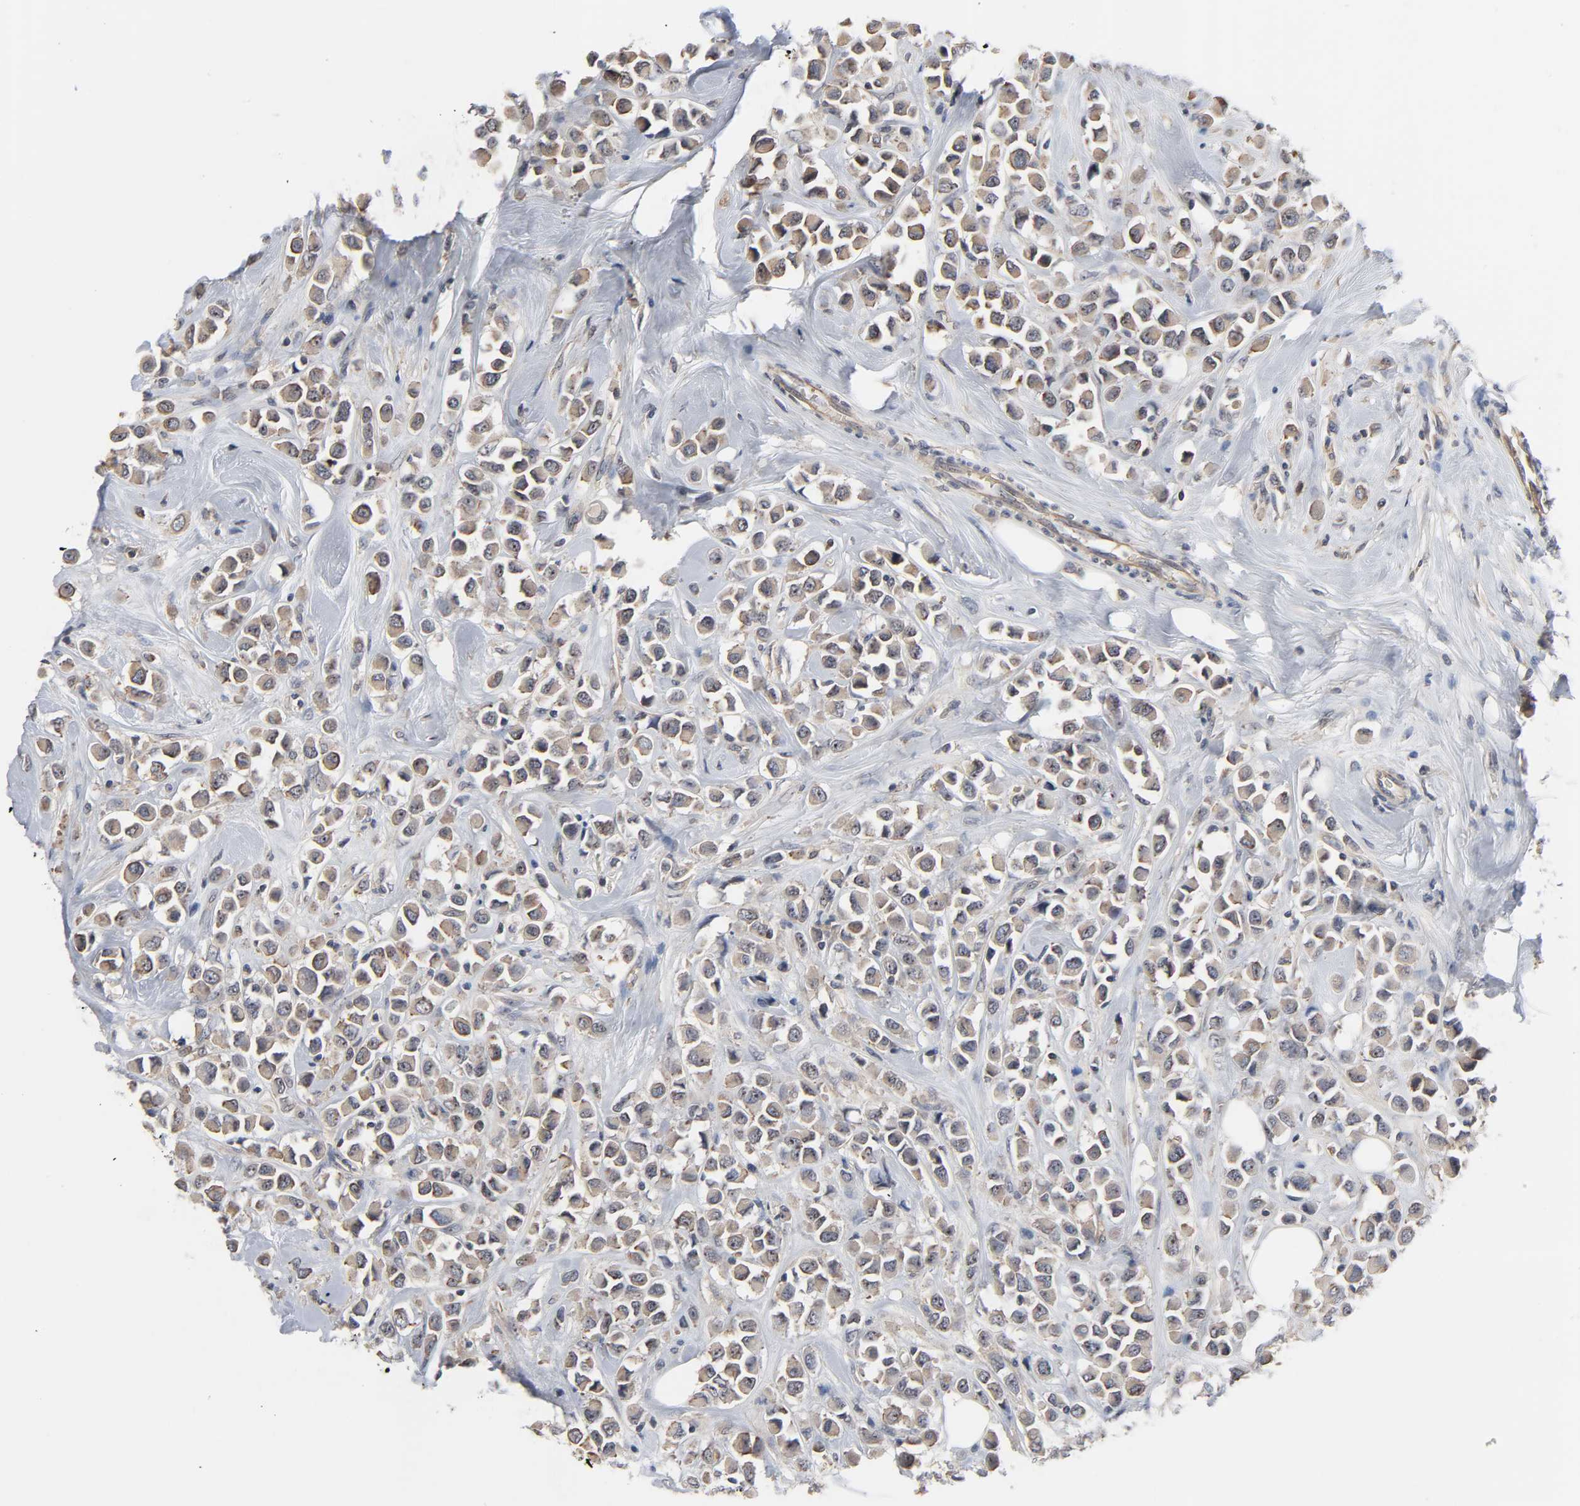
{"staining": {"intensity": "weak", "quantity": ">75%", "location": "cytoplasmic/membranous"}, "tissue": "breast cancer", "cell_type": "Tumor cells", "image_type": "cancer", "snomed": [{"axis": "morphology", "description": "Duct carcinoma"}, {"axis": "topography", "description": "Breast"}], "caption": "Breast cancer (infiltrating ductal carcinoma) stained with a protein marker exhibits weak staining in tumor cells.", "gene": "DDX10", "patient": {"sex": "female", "age": 61}}